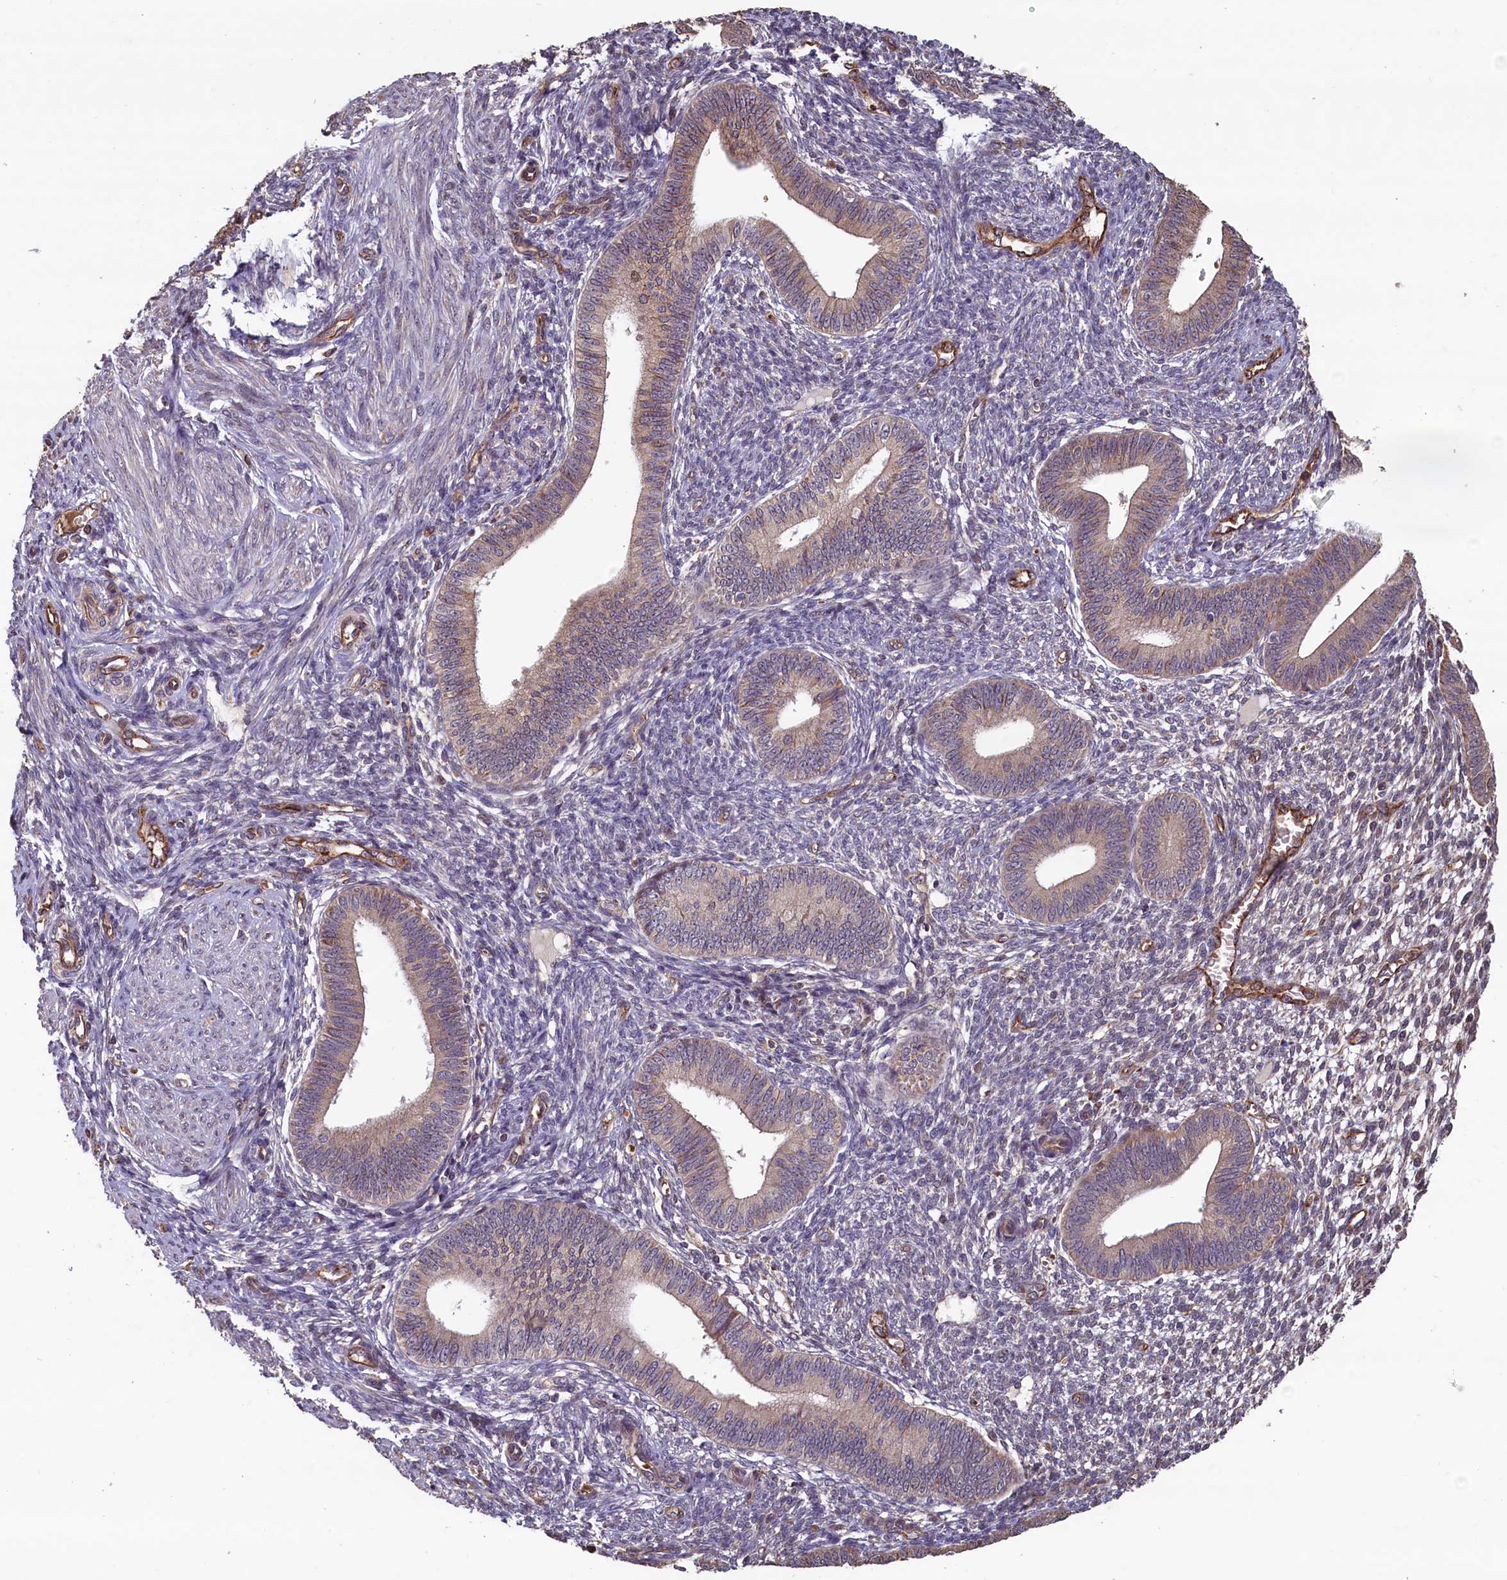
{"staining": {"intensity": "negative", "quantity": "none", "location": "none"}, "tissue": "endometrium", "cell_type": "Cells in endometrial stroma", "image_type": "normal", "snomed": [{"axis": "morphology", "description": "Normal tissue, NOS"}, {"axis": "topography", "description": "Endometrium"}], "caption": "Immunohistochemistry micrograph of normal endometrium stained for a protein (brown), which displays no positivity in cells in endometrial stroma.", "gene": "ACSBG1", "patient": {"sex": "female", "age": 46}}